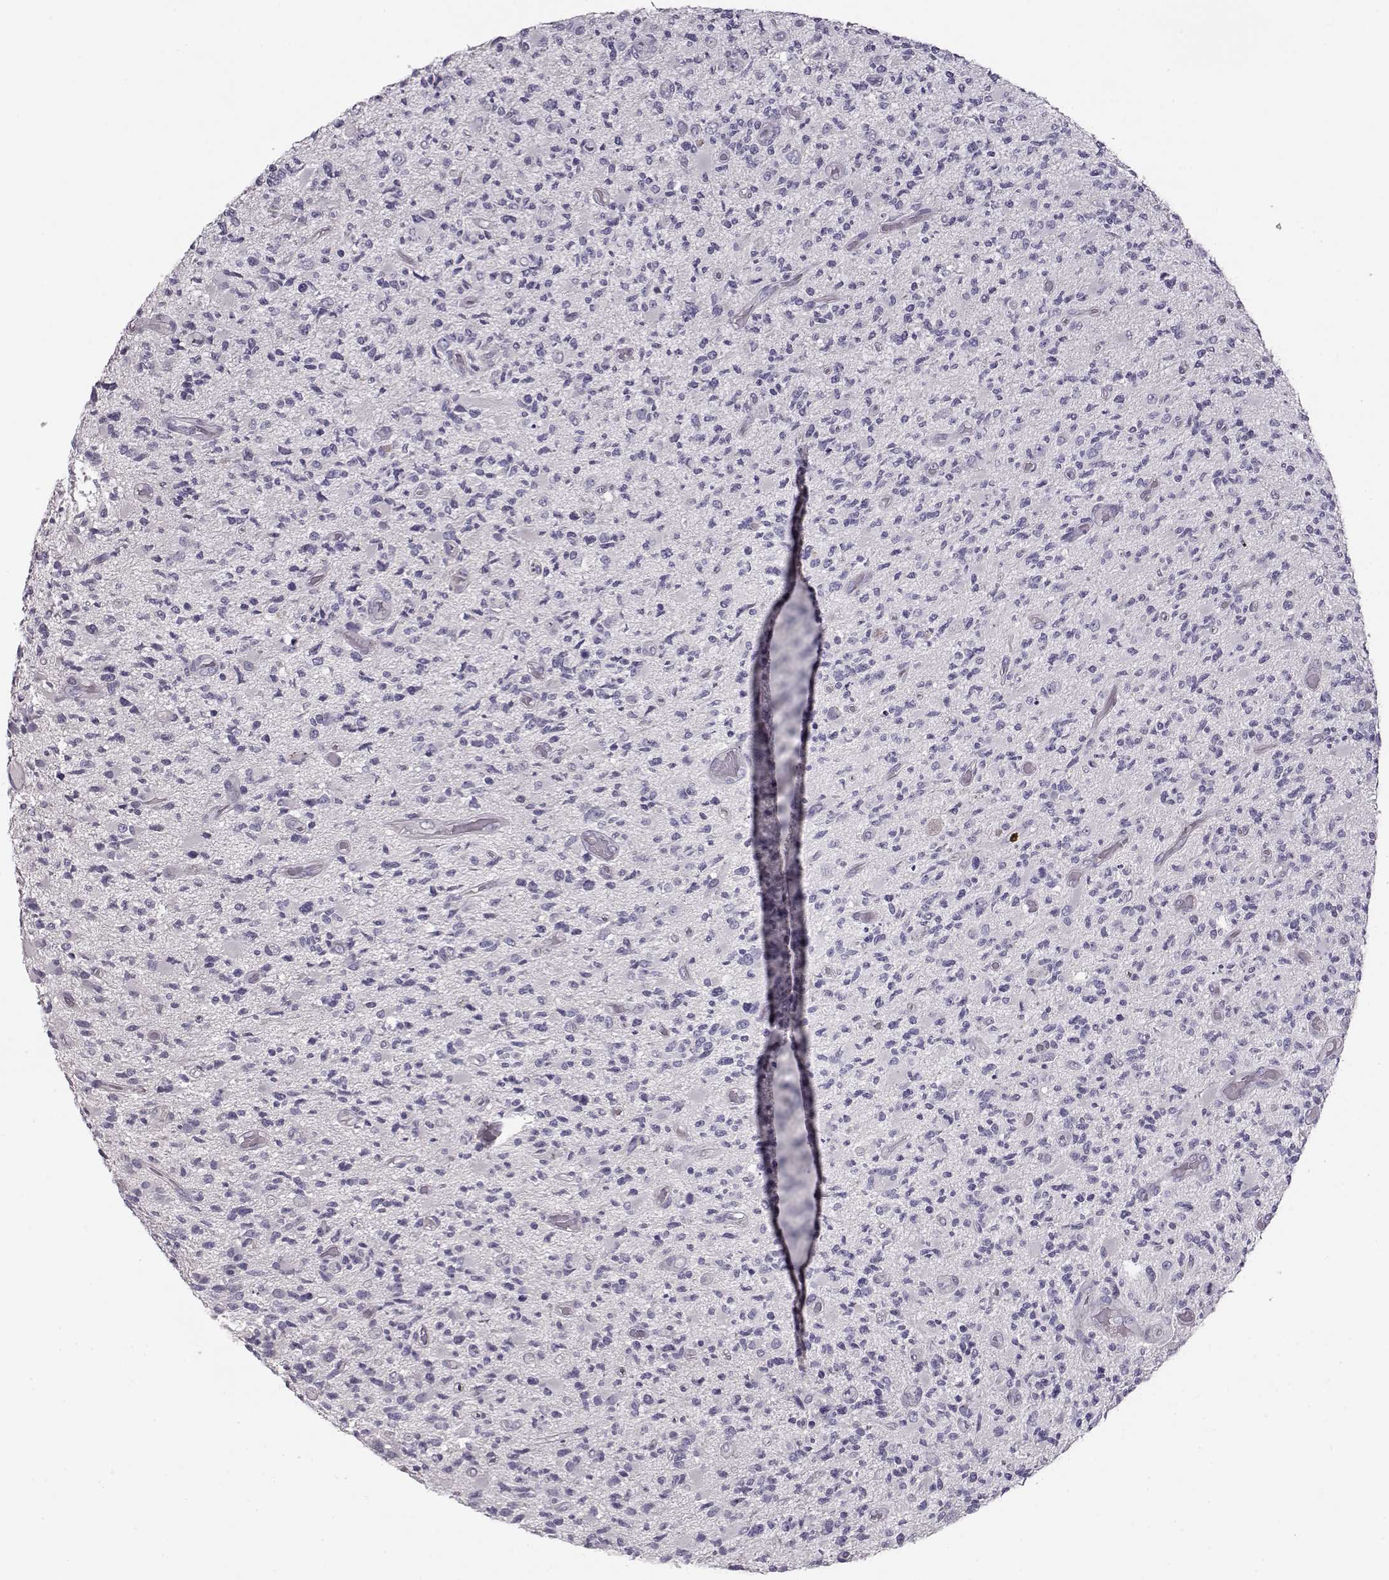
{"staining": {"intensity": "negative", "quantity": "none", "location": "none"}, "tissue": "glioma", "cell_type": "Tumor cells", "image_type": "cancer", "snomed": [{"axis": "morphology", "description": "Glioma, malignant, High grade"}, {"axis": "topography", "description": "Brain"}], "caption": "An IHC photomicrograph of malignant glioma (high-grade) is shown. There is no staining in tumor cells of malignant glioma (high-grade).", "gene": "GRK1", "patient": {"sex": "female", "age": 63}}